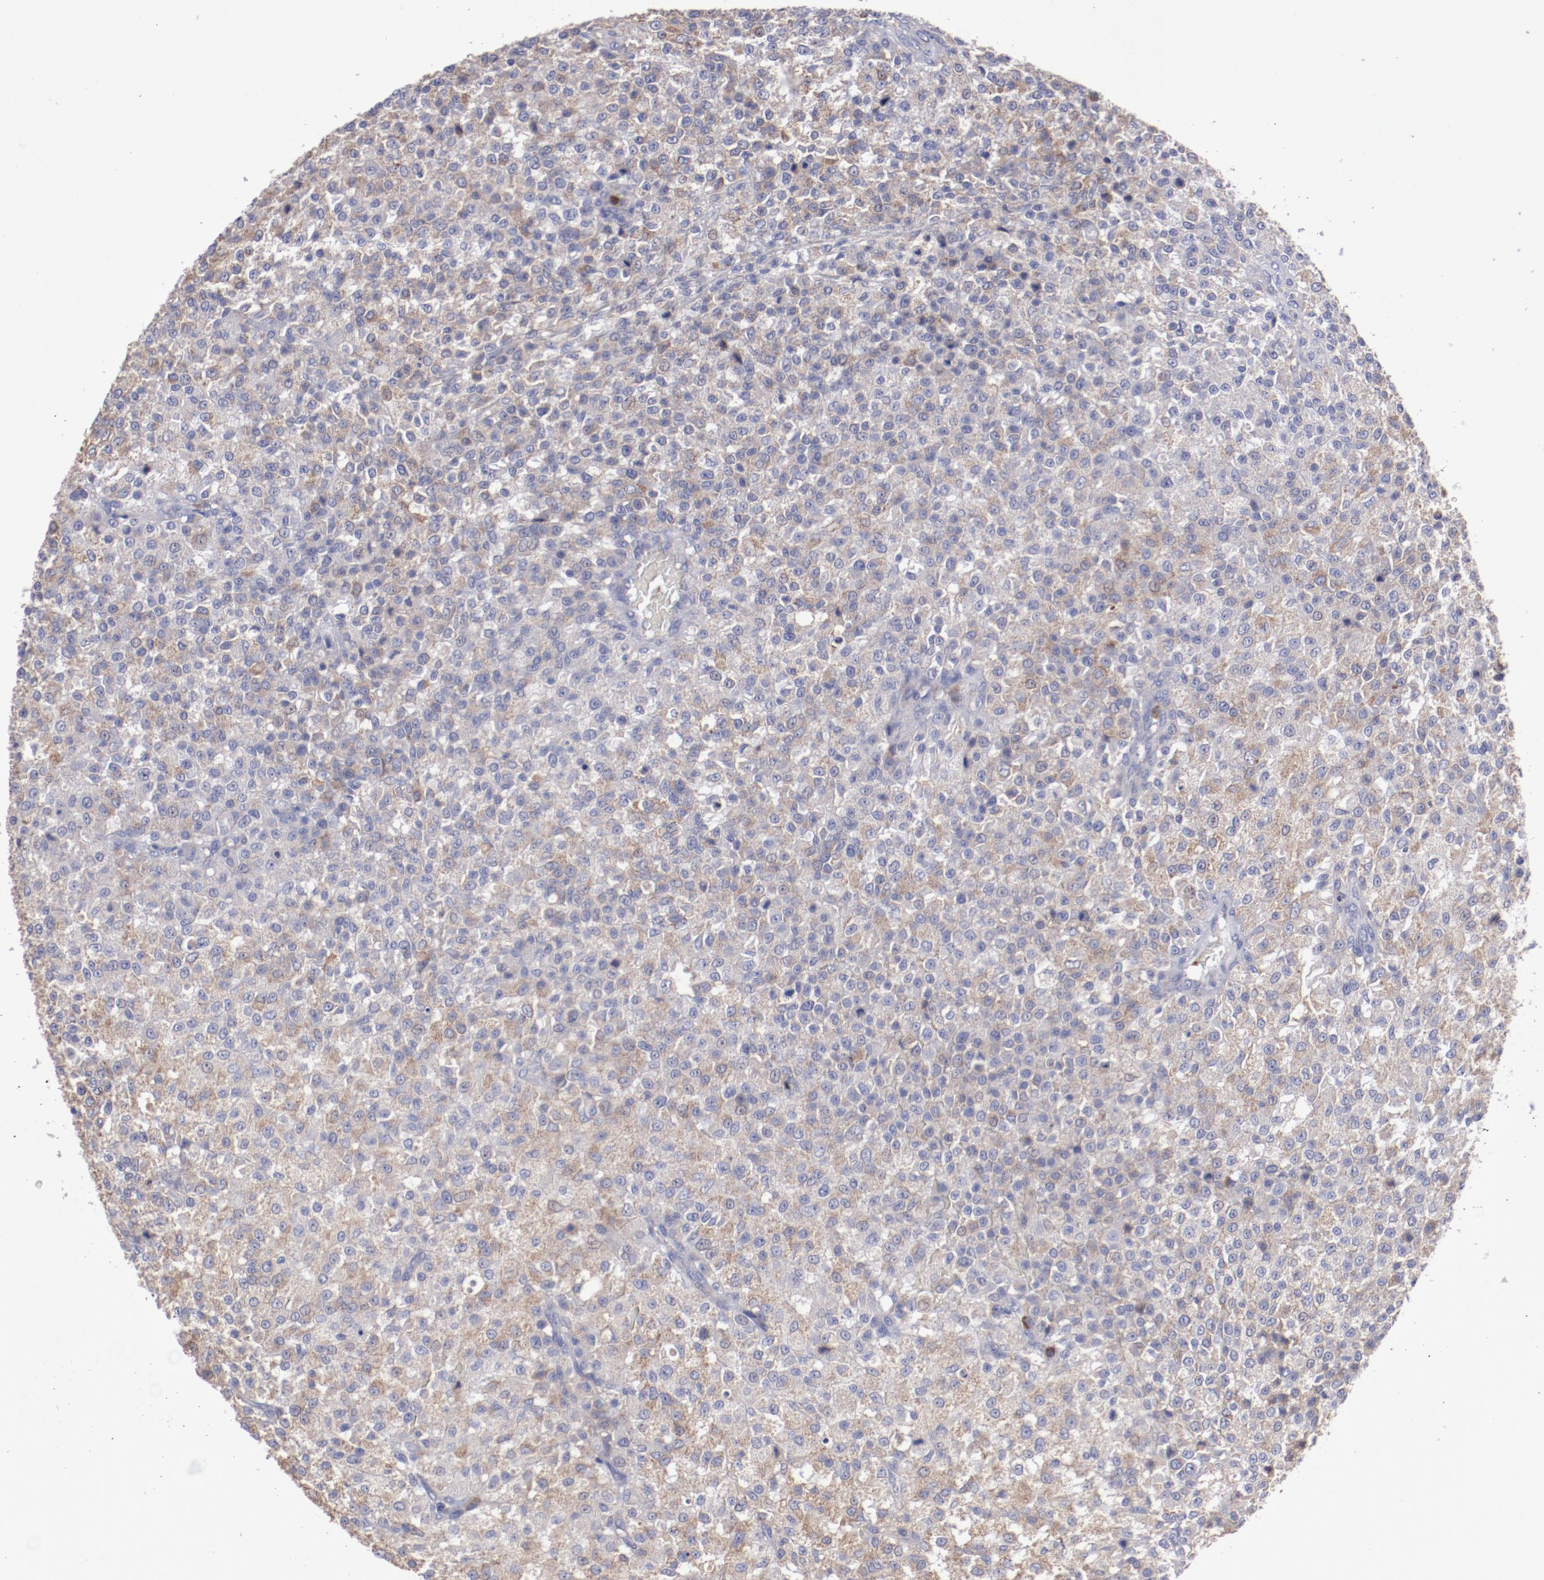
{"staining": {"intensity": "weak", "quantity": ">75%", "location": "cytoplasmic/membranous"}, "tissue": "testis cancer", "cell_type": "Tumor cells", "image_type": "cancer", "snomed": [{"axis": "morphology", "description": "Seminoma, NOS"}, {"axis": "topography", "description": "Testis"}], "caption": "Seminoma (testis) tissue demonstrates weak cytoplasmic/membranous expression in approximately >75% of tumor cells", "gene": "FGR", "patient": {"sex": "male", "age": 59}}